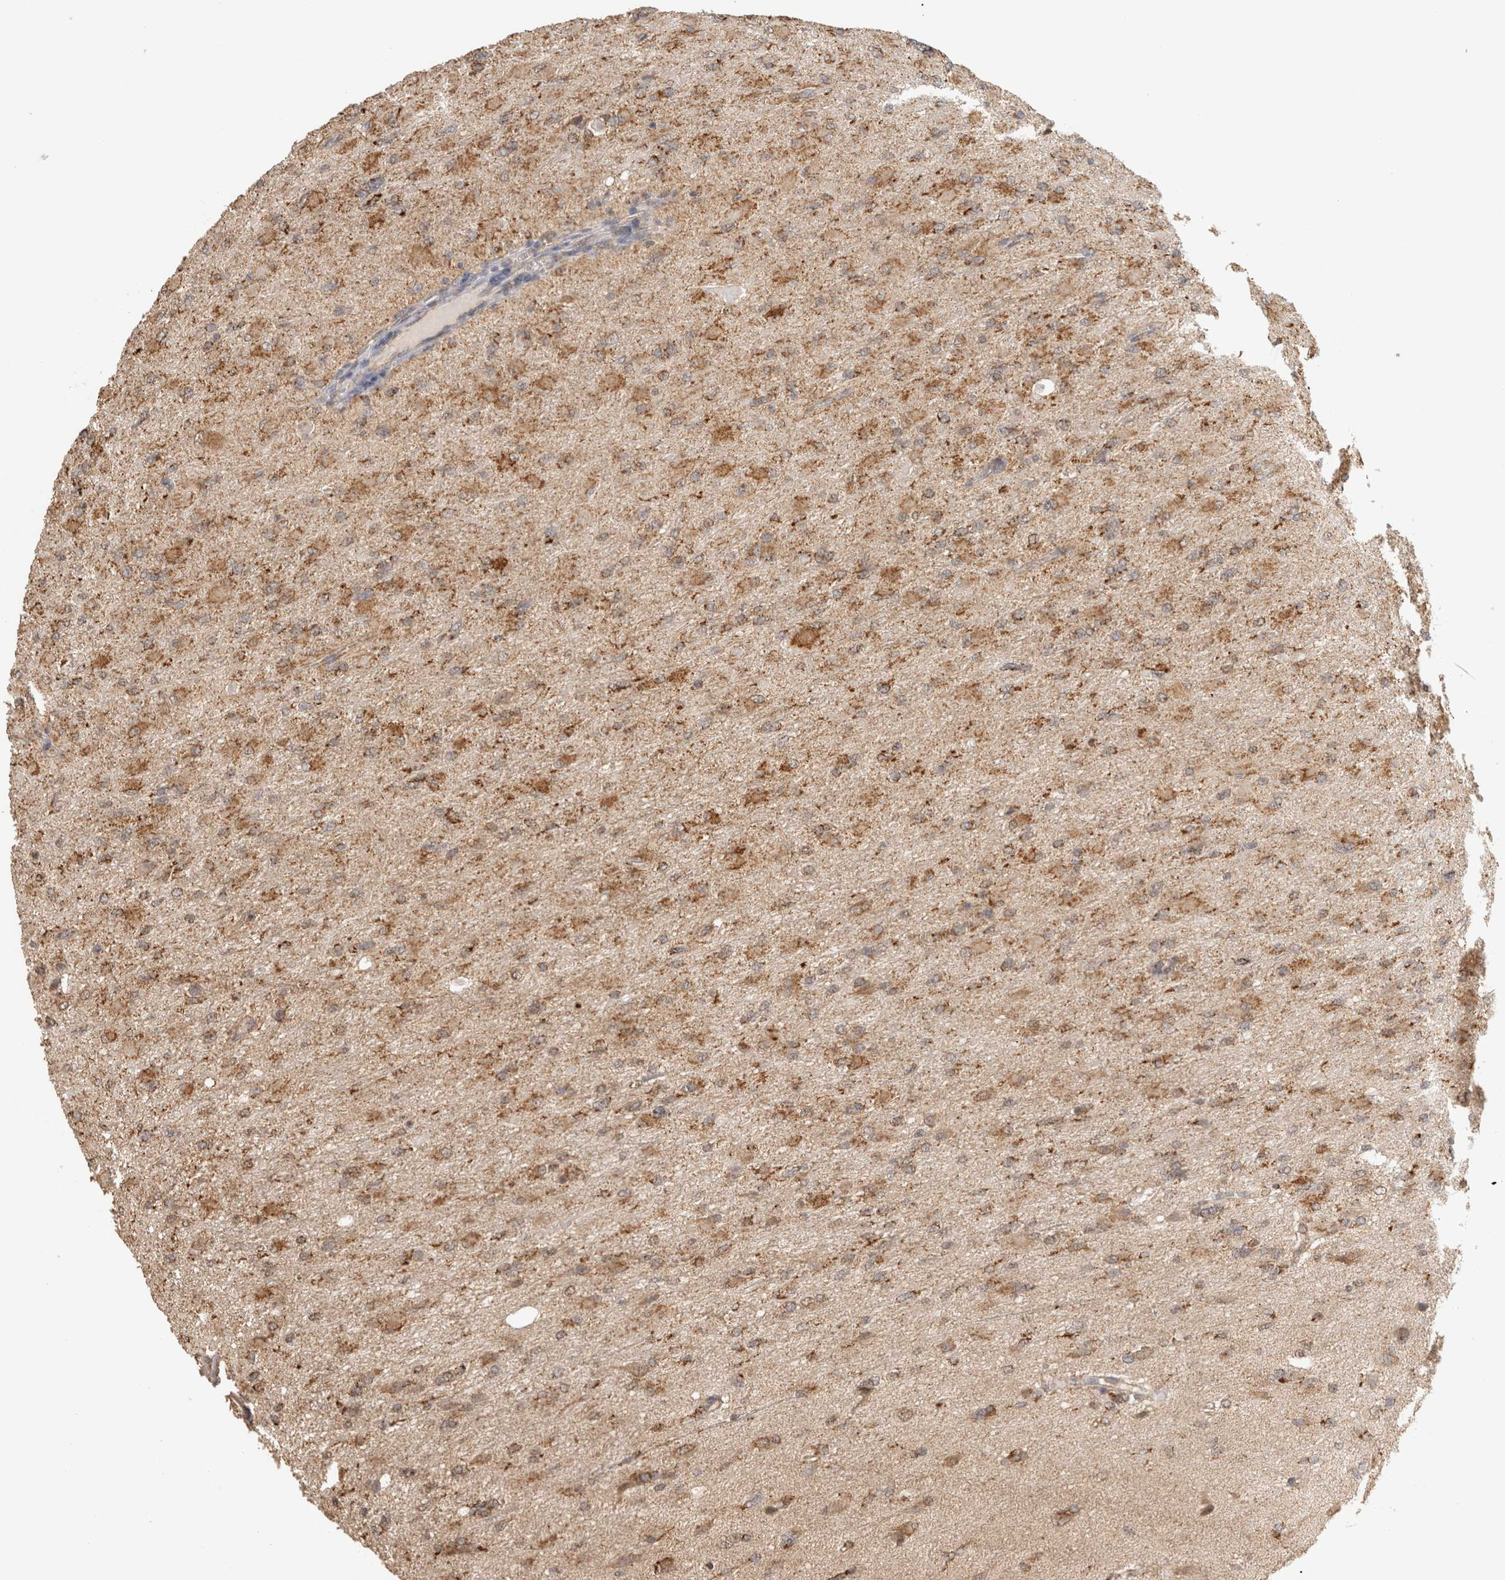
{"staining": {"intensity": "moderate", "quantity": ">75%", "location": "cytoplasmic/membranous"}, "tissue": "glioma", "cell_type": "Tumor cells", "image_type": "cancer", "snomed": [{"axis": "morphology", "description": "Glioma, malignant, High grade"}, {"axis": "topography", "description": "Cerebral cortex"}], "caption": "IHC image of glioma stained for a protein (brown), which displays medium levels of moderate cytoplasmic/membranous staining in about >75% of tumor cells.", "gene": "BNIP3L", "patient": {"sex": "female", "age": 36}}